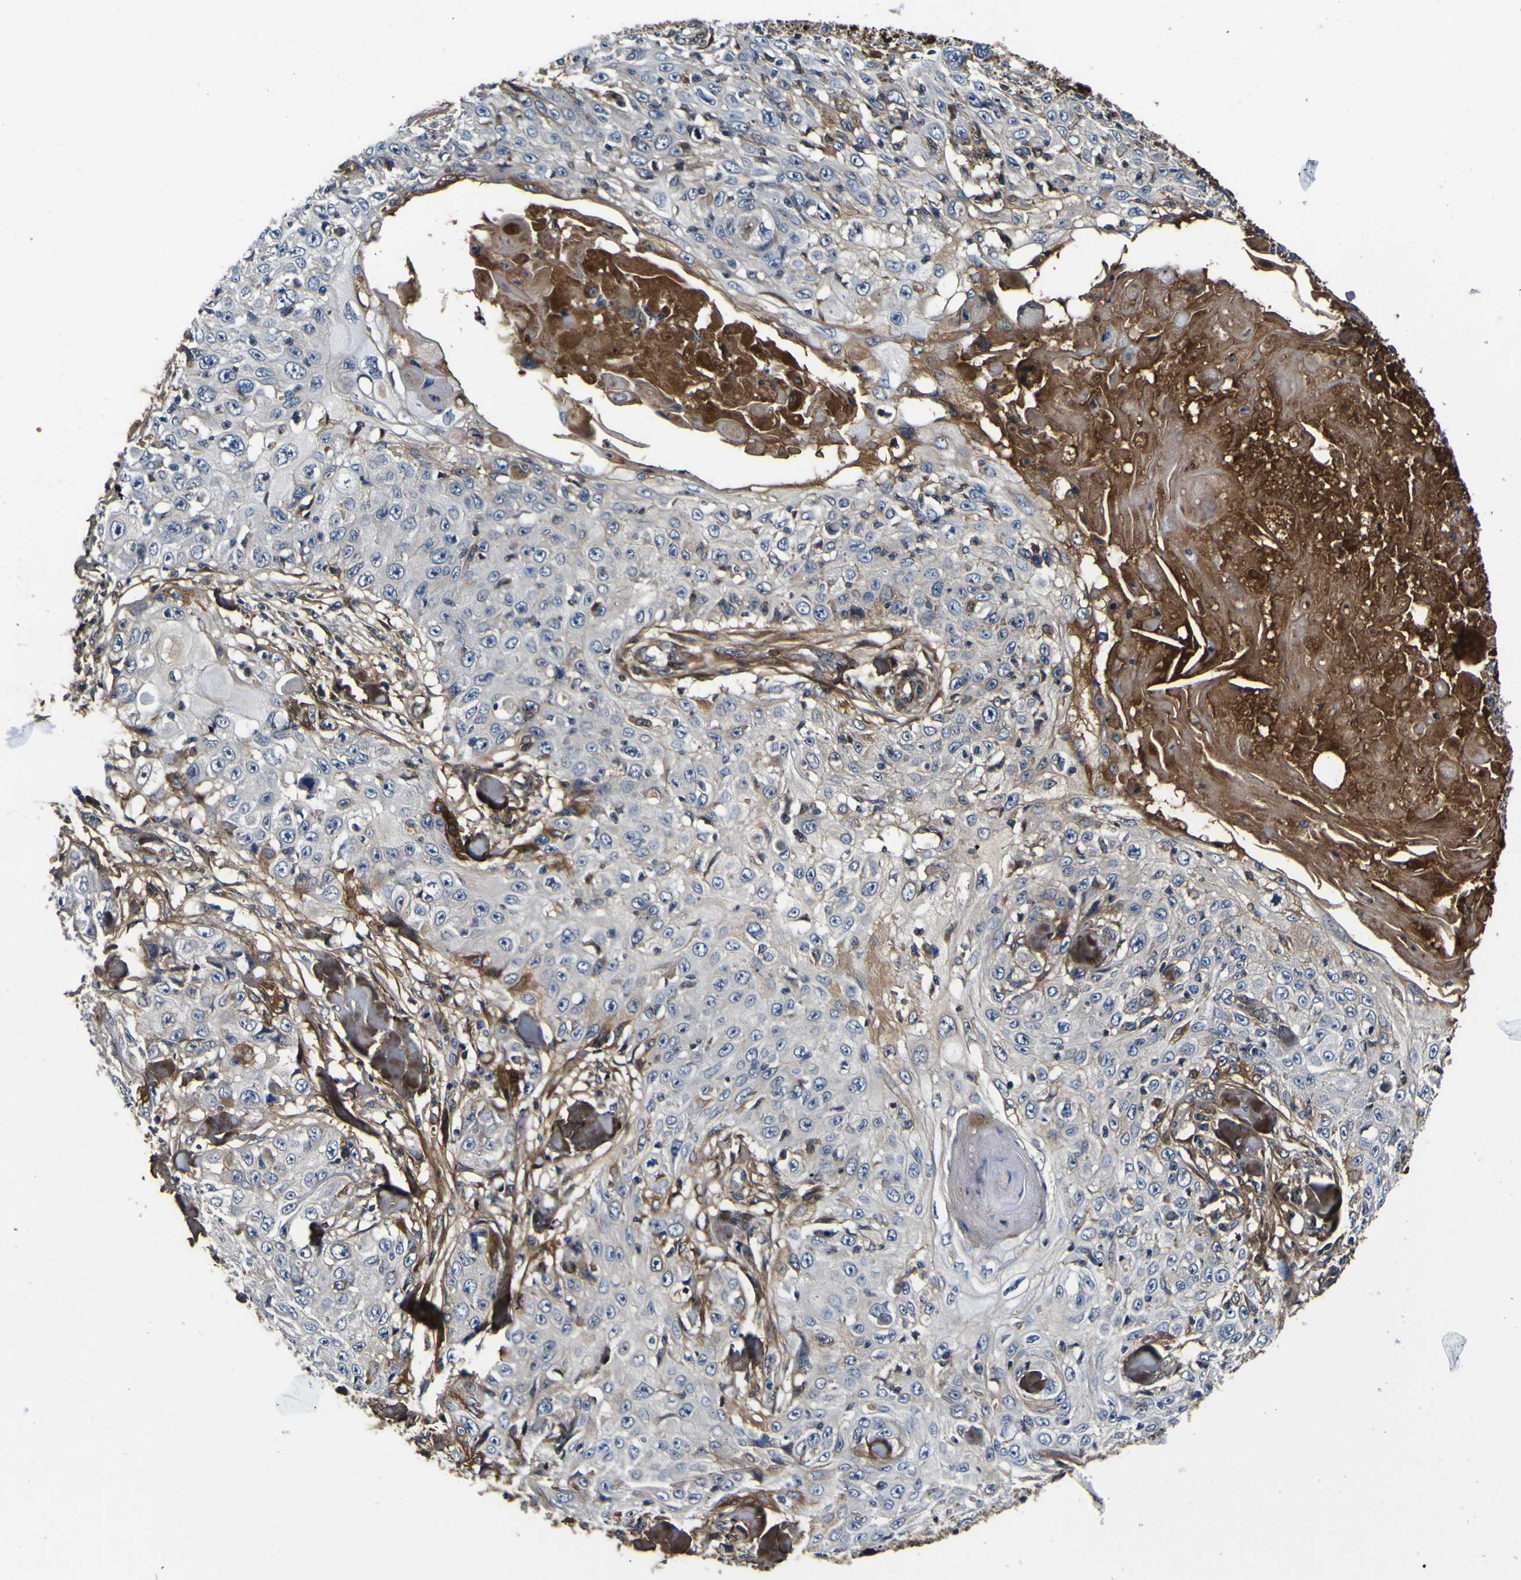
{"staining": {"intensity": "negative", "quantity": "none", "location": "none"}, "tissue": "skin cancer", "cell_type": "Tumor cells", "image_type": "cancer", "snomed": [{"axis": "morphology", "description": "Squamous cell carcinoma, NOS"}, {"axis": "topography", "description": "Skin"}], "caption": "IHC image of squamous cell carcinoma (skin) stained for a protein (brown), which demonstrates no expression in tumor cells. (DAB immunohistochemistry (IHC) visualized using brightfield microscopy, high magnification).", "gene": "POSTN", "patient": {"sex": "male", "age": 86}}